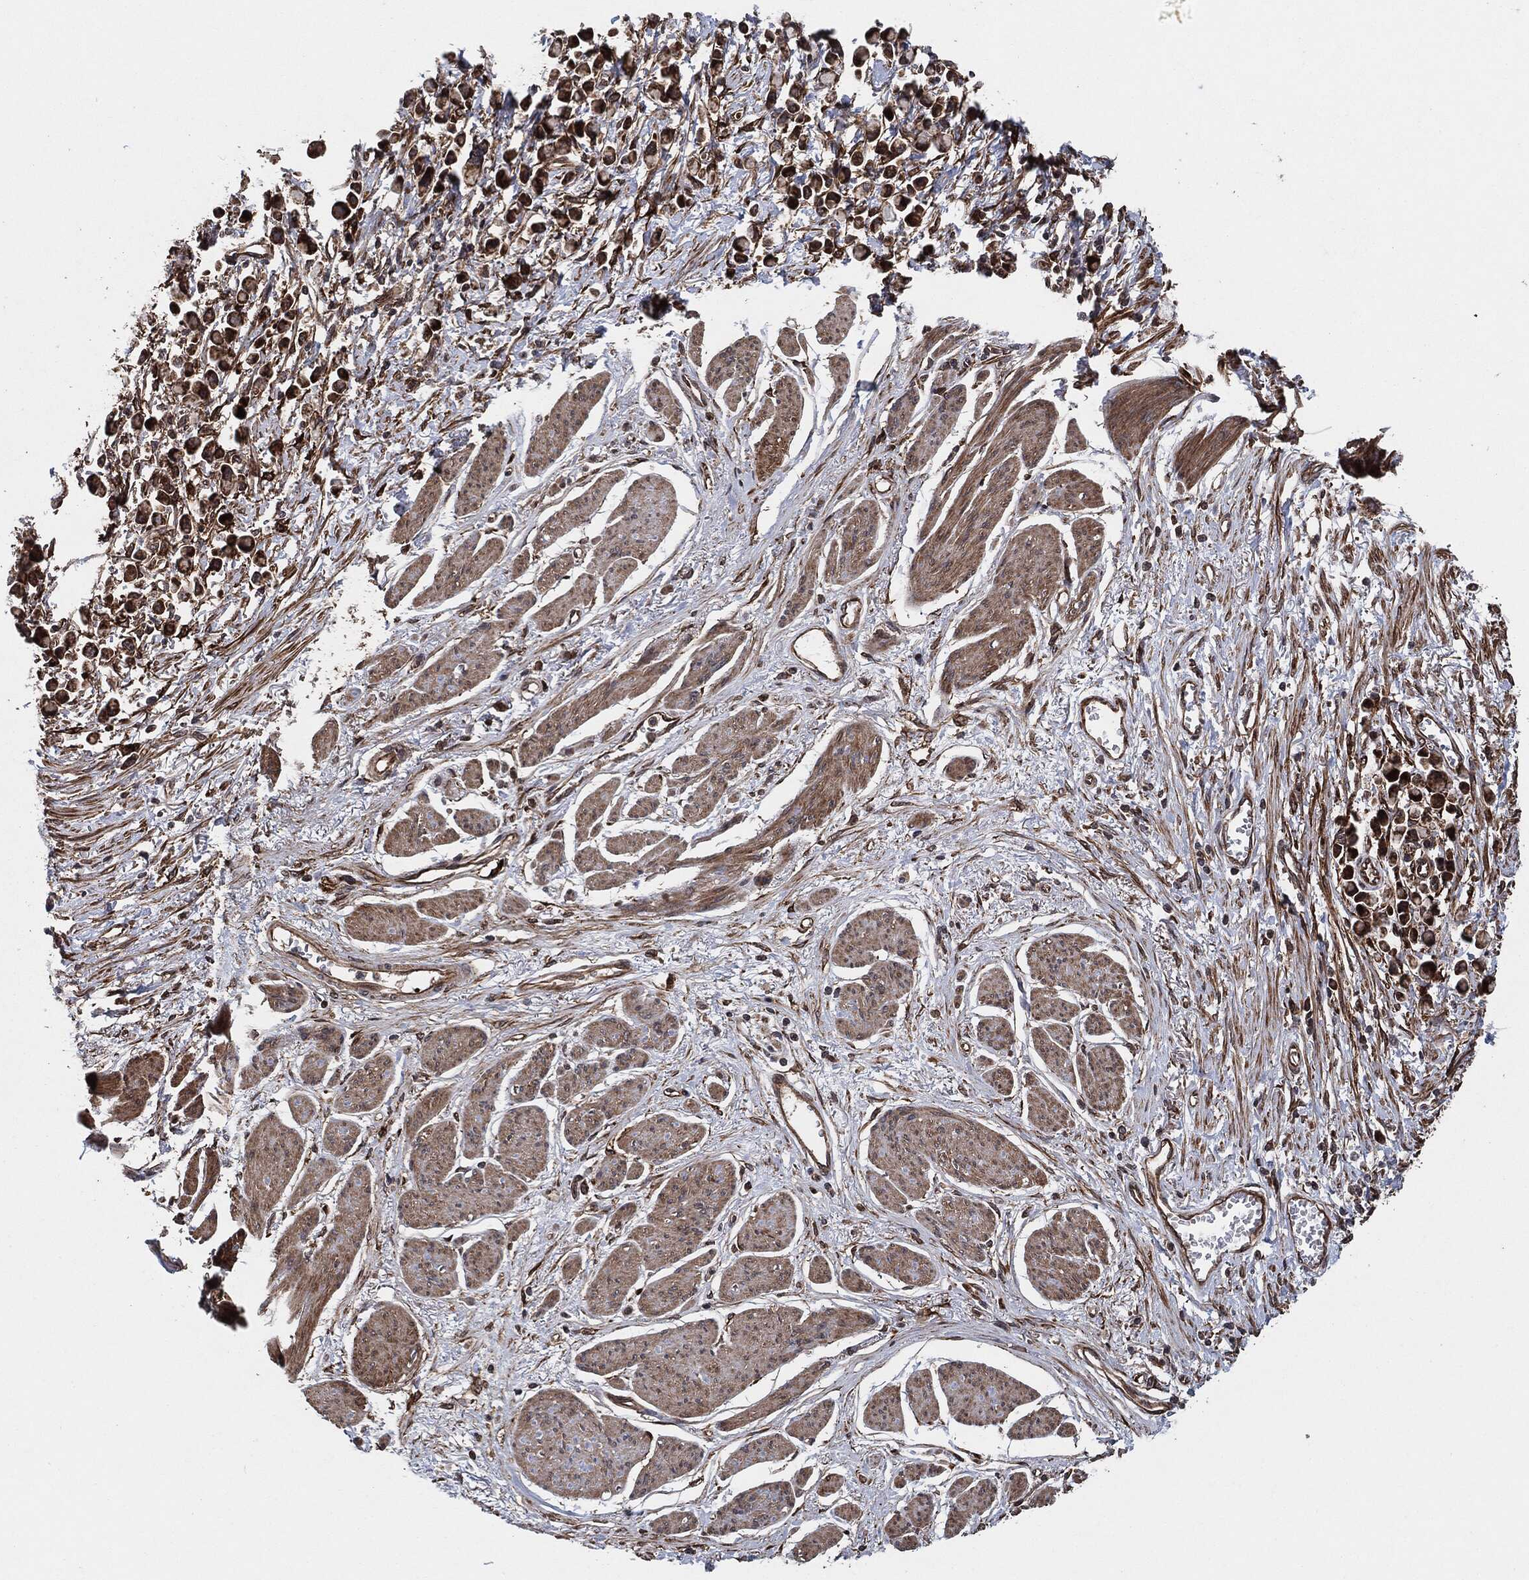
{"staining": {"intensity": "strong", "quantity": ">75%", "location": "cytoplasmic/membranous"}, "tissue": "stomach cancer", "cell_type": "Tumor cells", "image_type": "cancer", "snomed": [{"axis": "morphology", "description": "Adenocarcinoma, NOS"}, {"axis": "topography", "description": "Stomach"}], "caption": "About >75% of tumor cells in human stomach cancer (adenocarcinoma) reveal strong cytoplasmic/membranous protein positivity as visualized by brown immunohistochemical staining.", "gene": "BCAR1", "patient": {"sex": "female", "age": 81}}